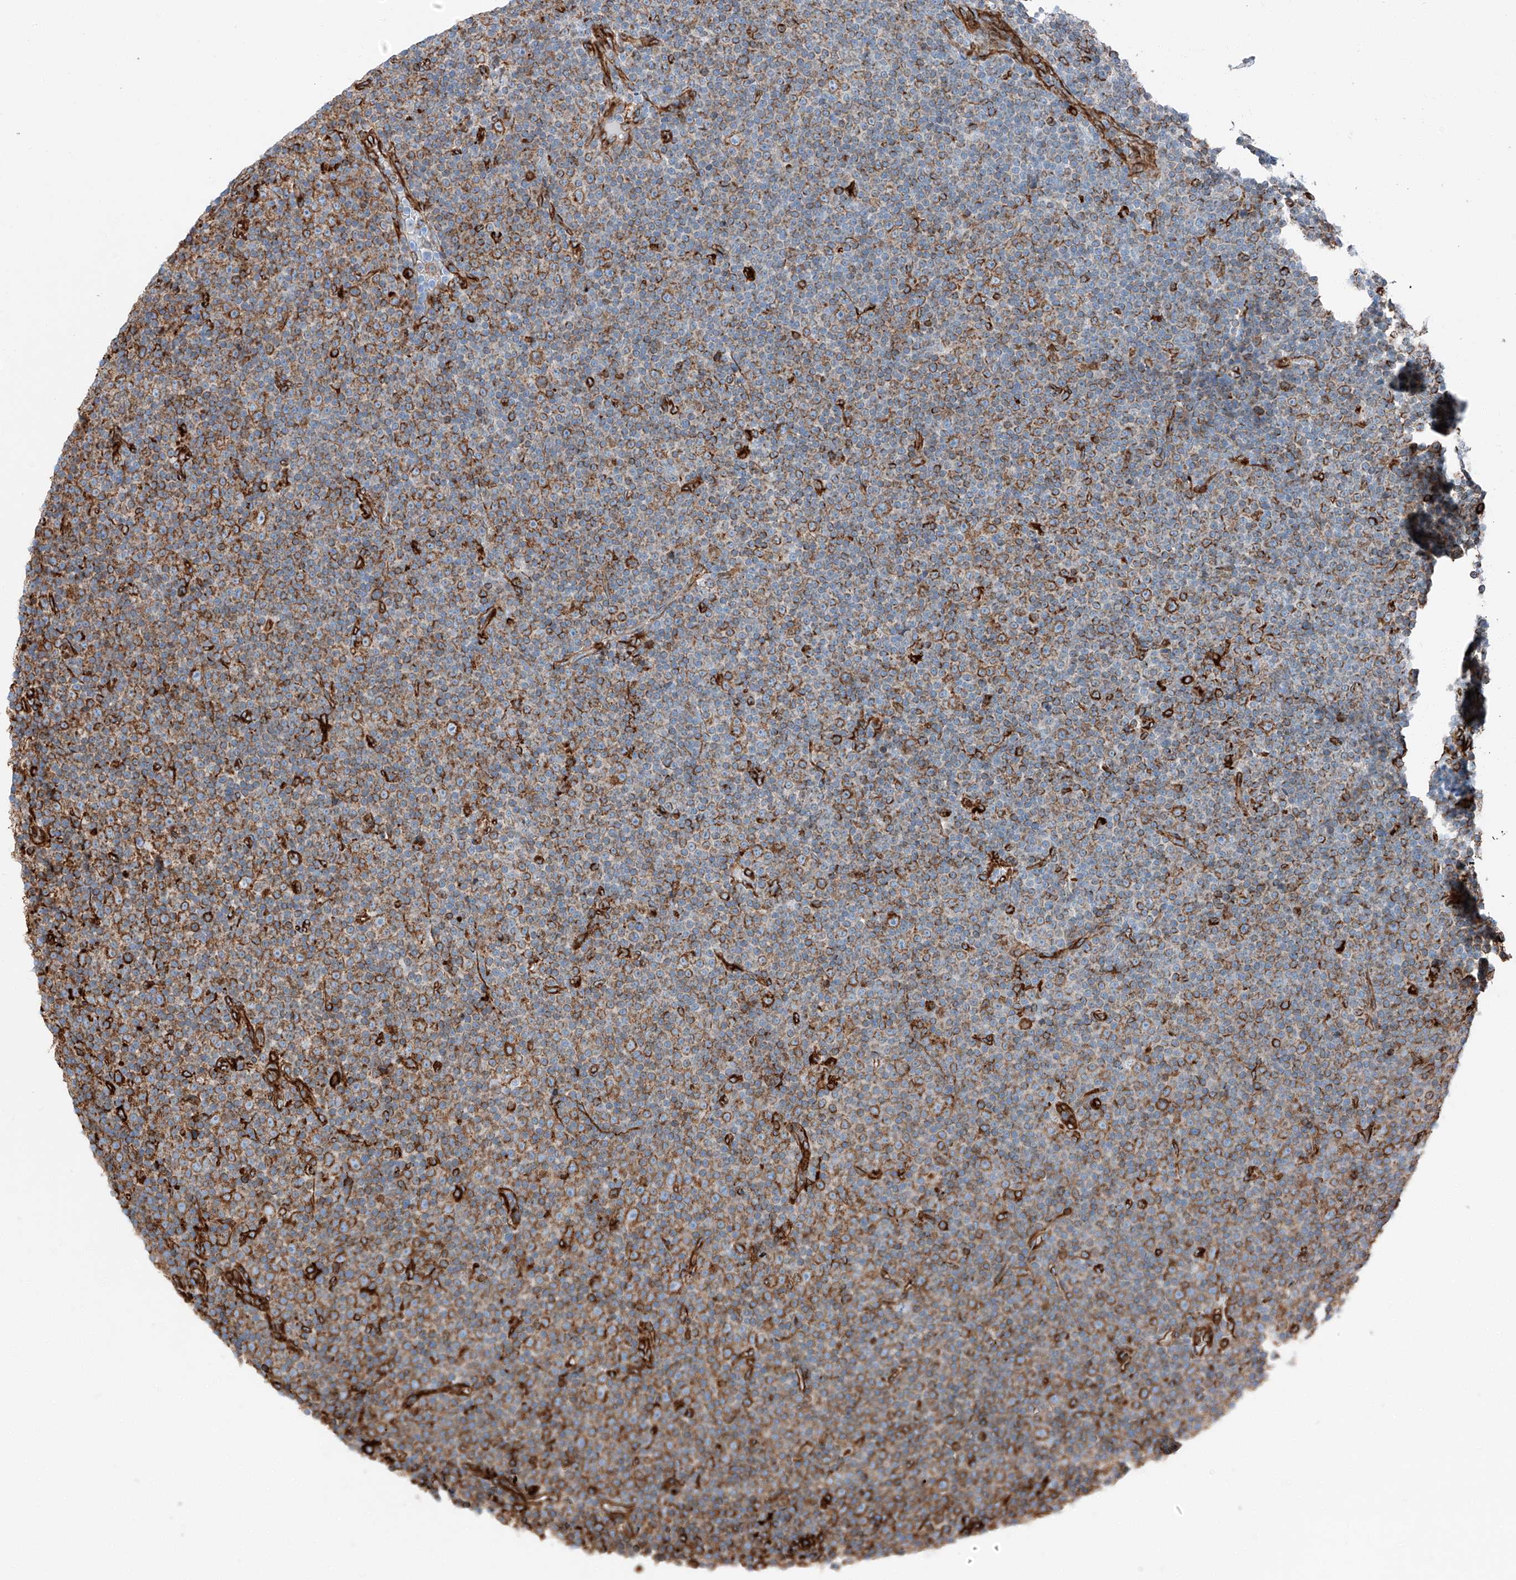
{"staining": {"intensity": "moderate", "quantity": ">75%", "location": "cytoplasmic/membranous"}, "tissue": "lymphoma", "cell_type": "Tumor cells", "image_type": "cancer", "snomed": [{"axis": "morphology", "description": "Malignant lymphoma, non-Hodgkin's type, Low grade"}, {"axis": "topography", "description": "Lymph node"}], "caption": "Immunohistochemistry of lymphoma reveals medium levels of moderate cytoplasmic/membranous positivity in approximately >75% of tumor cells.", "gene": "ZNF804A", "patient": {"sex": "female", "age": 67}}